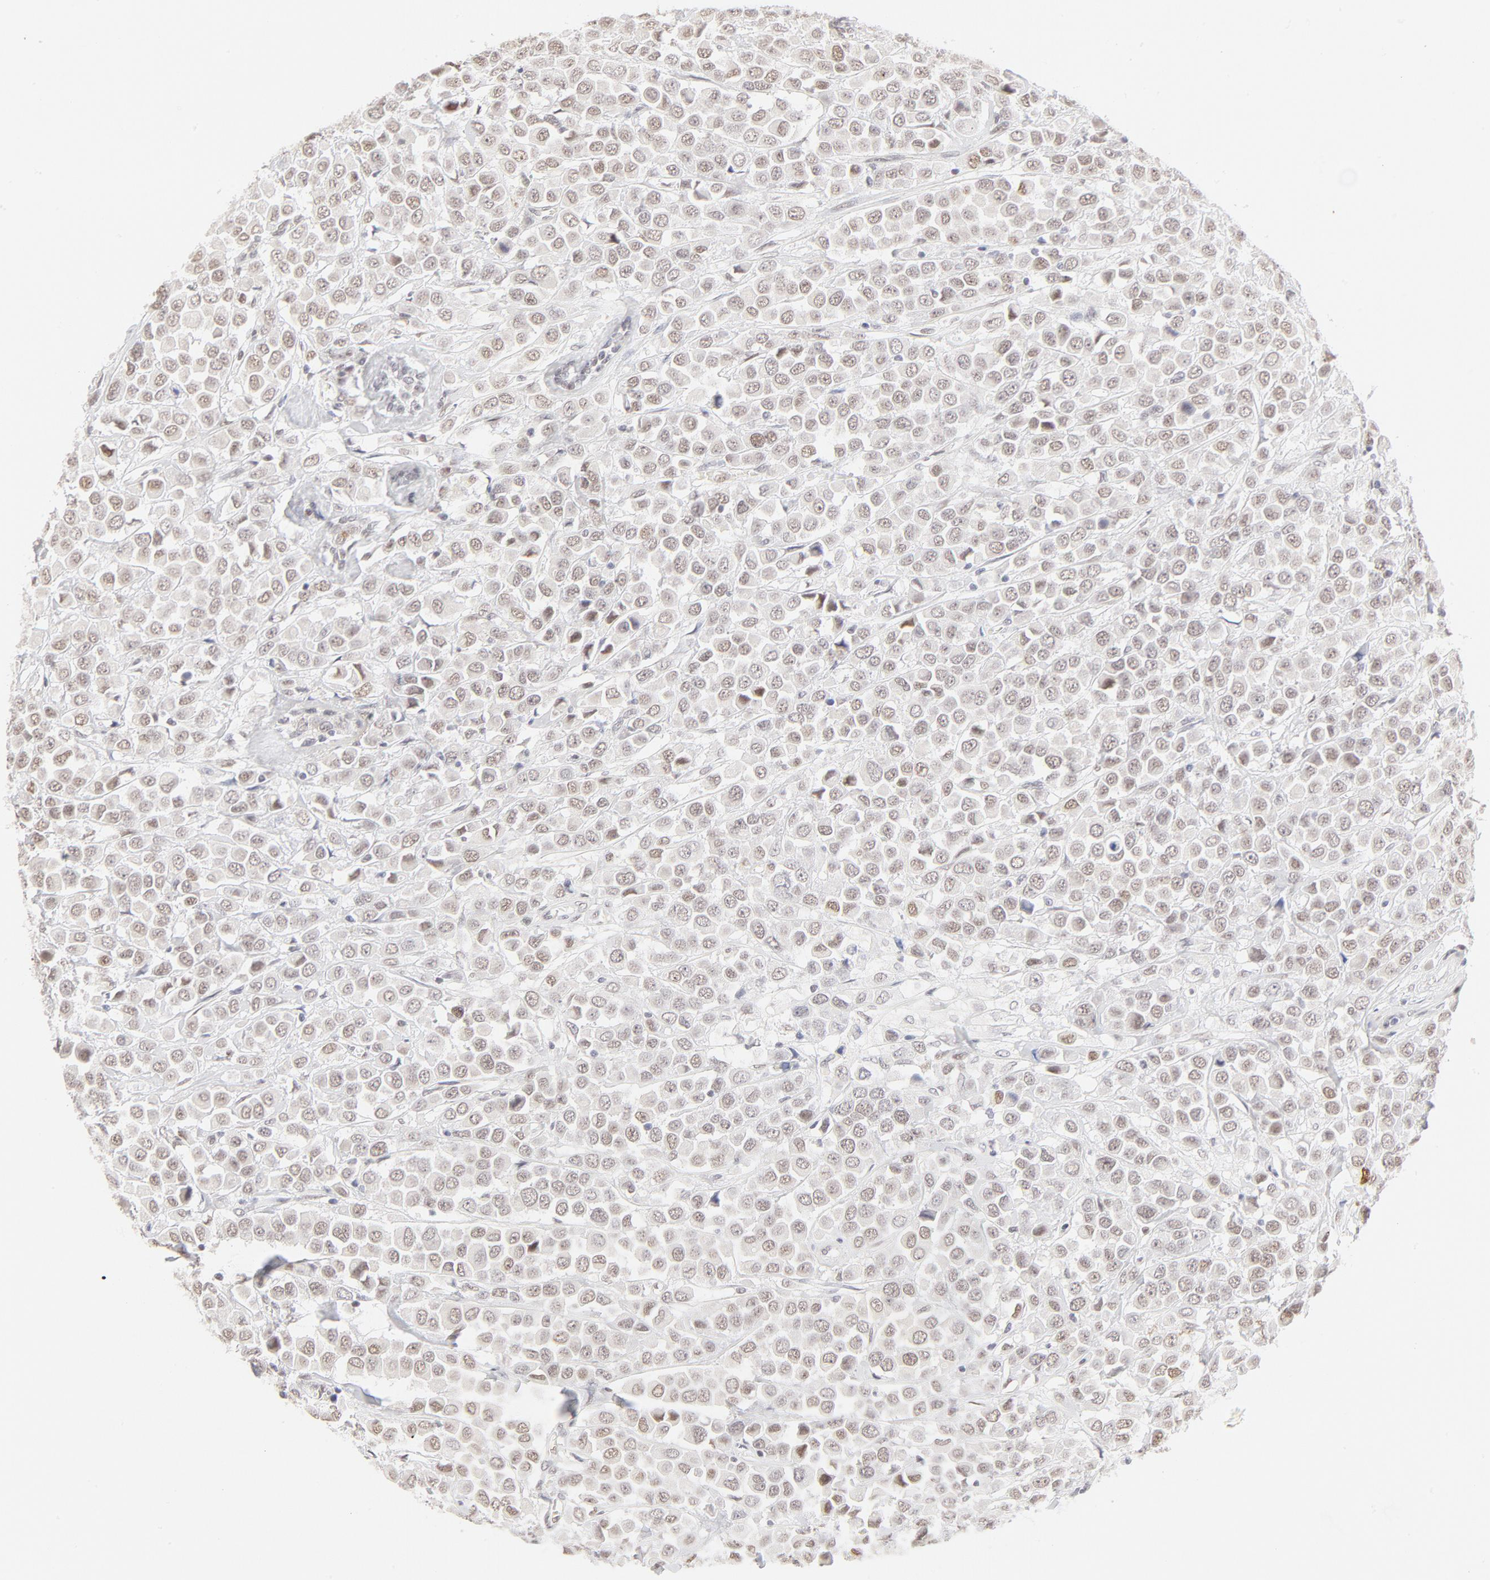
{"staining": {"intensity": "weak", "quantity": "25%-75%", "location": "nuclear"}, "tissue": "breast cancer", "cell_type": "Tumor cells", "image_type": "cancer", "snomed": [{"axis": "morphology", "description": "Duct carcinoma"}, {"axis": "topography", "description": "Breast"}], "caption": "A brown stain labels weak nuclear staining of a protein in intraductal carcinoma (breast) tumor cells. (DAB (3,3'-diaminobenzidine) IHC with brightfield microscopy, high magnification).", "gene": "PBX1", "patient": {"sex": "female", "age": 61}}